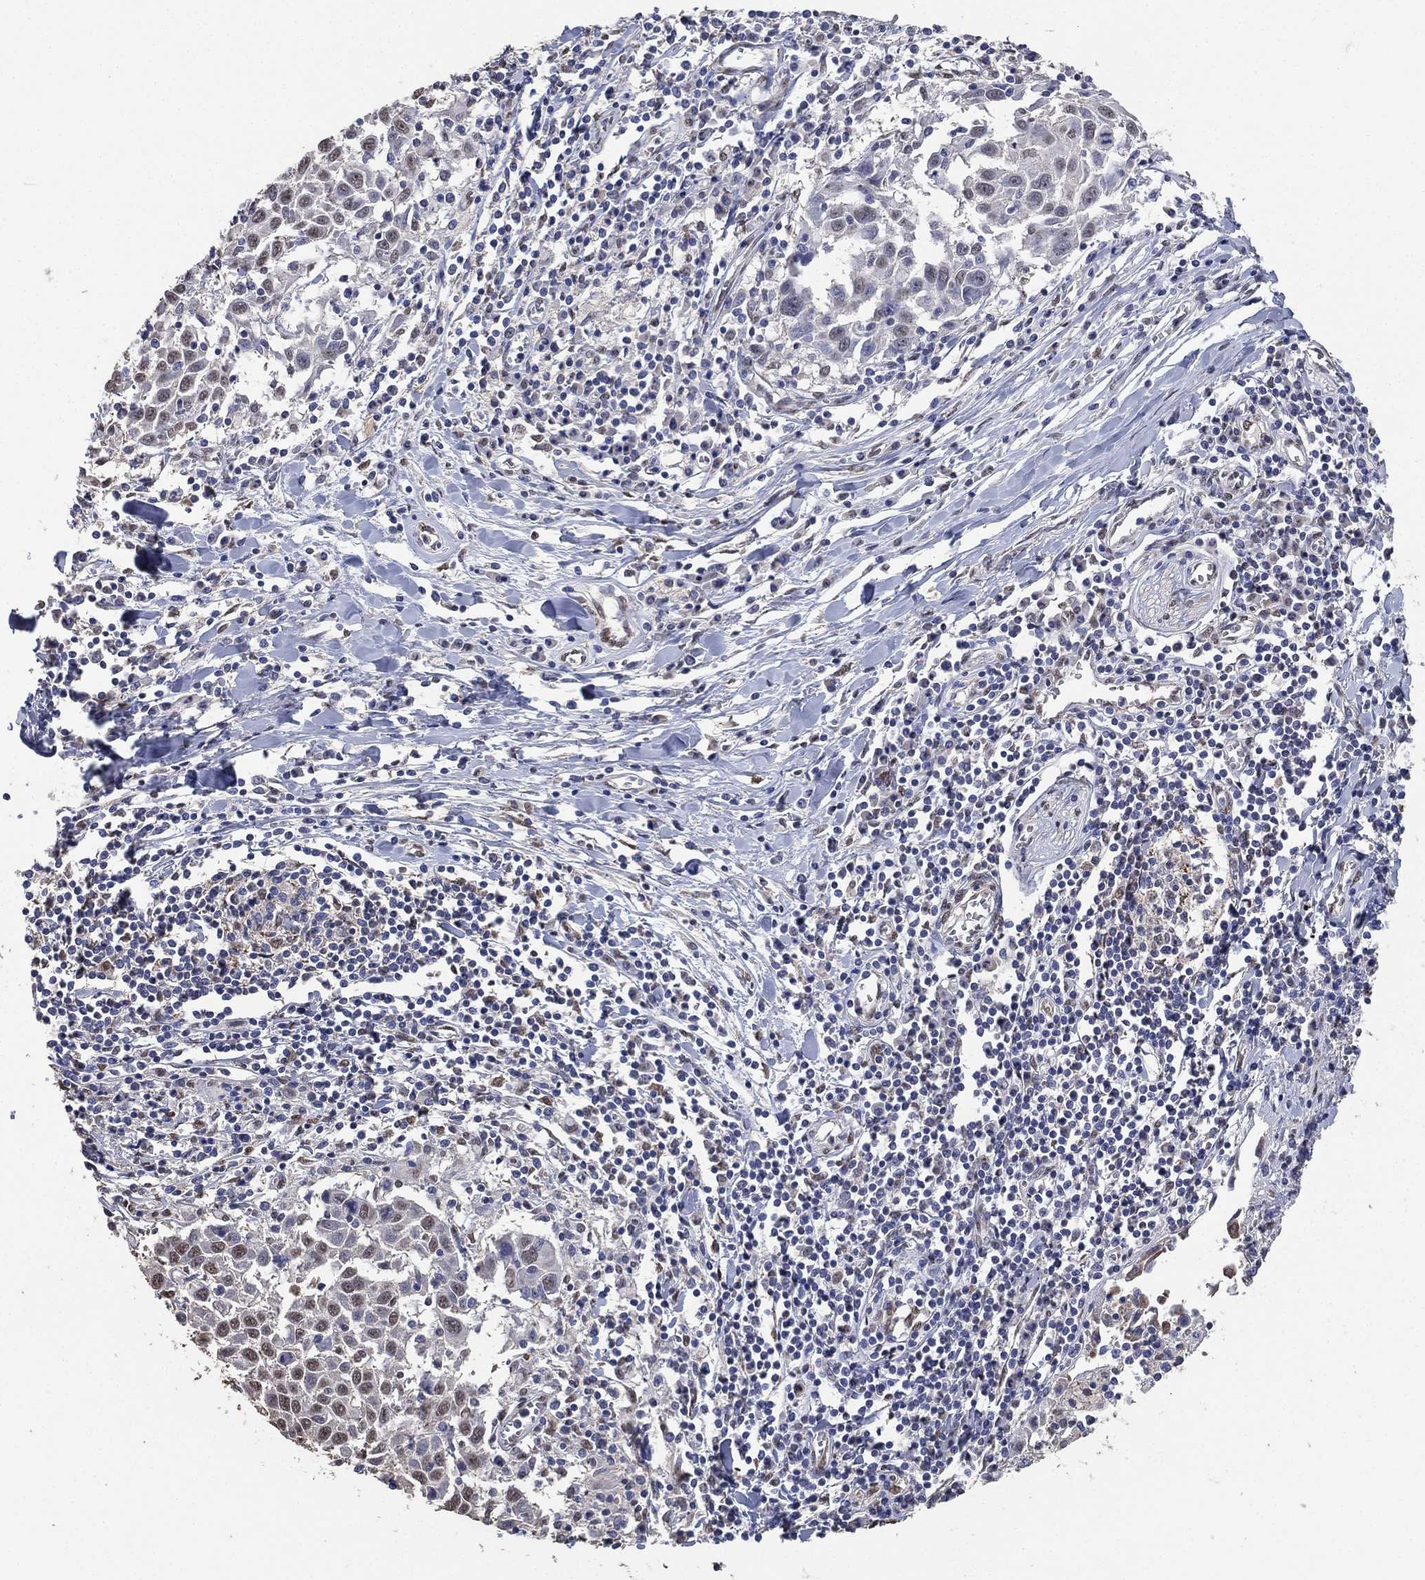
{"staining": {"intensity": "negative", "quantity": "none", "location": "none"}, "tissue": "lung cancer", "cell_type": "Tumor cells", "image_type": "cancer", "snomed": [{"axis": "morphology", "description": "Squamous cell carcinoma, NOS"}, {"axis": "topography", "description": "Lung"}], "caption": "A histopathology image of lung cancer (squamous cell carcinoma) stained for a protein displays no brown staining in tumor cells.", "gene": "ALDH7A1", "patient": {"sex": "male", "age": 57}}